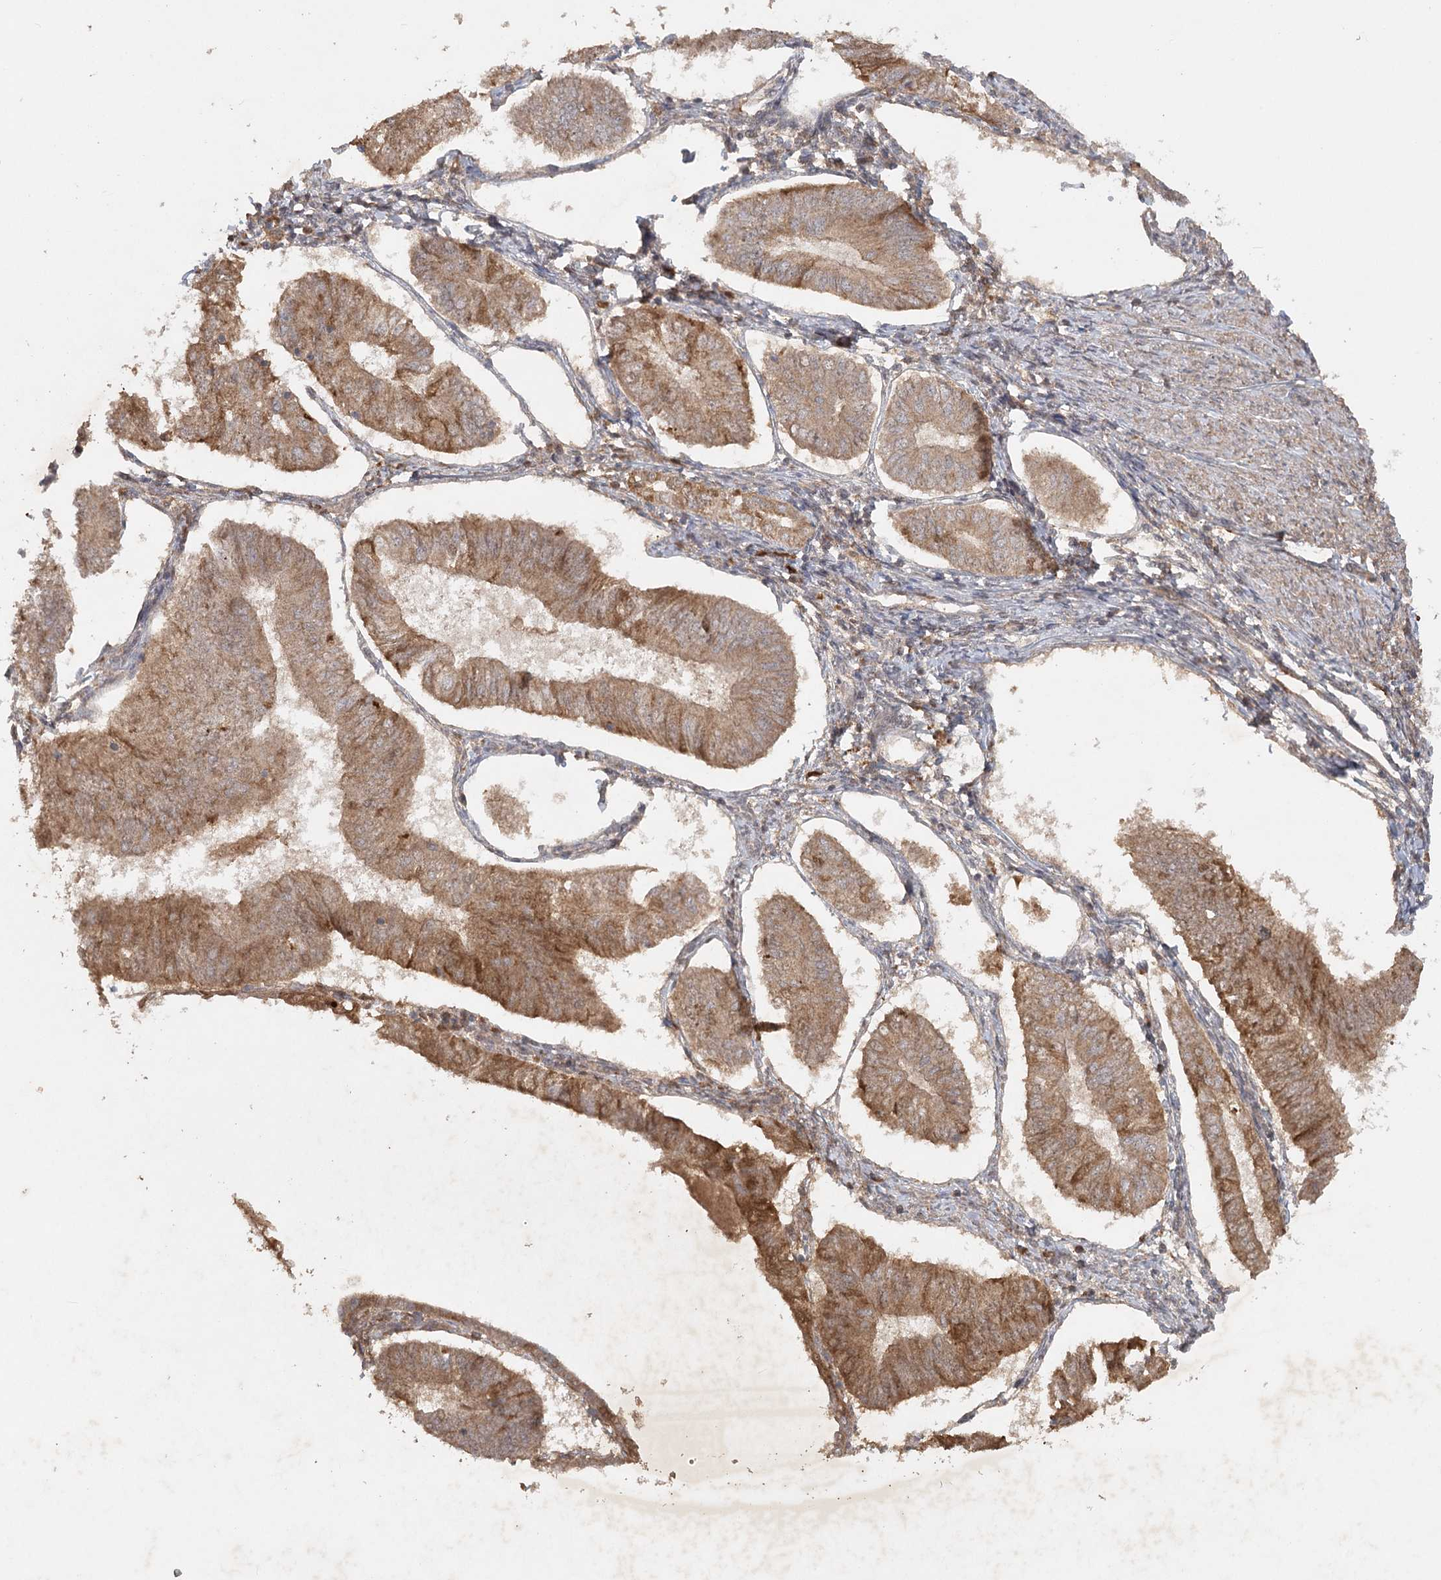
{"staining": {"intensity": "moderate", "quantity": ">75%", "location": "cytoplasmic/membranous"}, "tissue": "endometrial cancer", "cell_type": "Tumor cells", "image_type": "cancer", "snomed": [{"axis": "morphology", "description": "Adenocarcinoma, NOS"}, {"axis": "topography", "description": "Endometrium"}], "caption": "DAB immunohistochemical staining of adenocarcinoma (endometrial) displays moderate cytoplasmic/membranous protein expression in about >75% of tumor cells. (DAB IHC with brightfield microscopy, high magnification).", "gene": "ARL13A", "patient": {"sex": "female", "age": 58}}